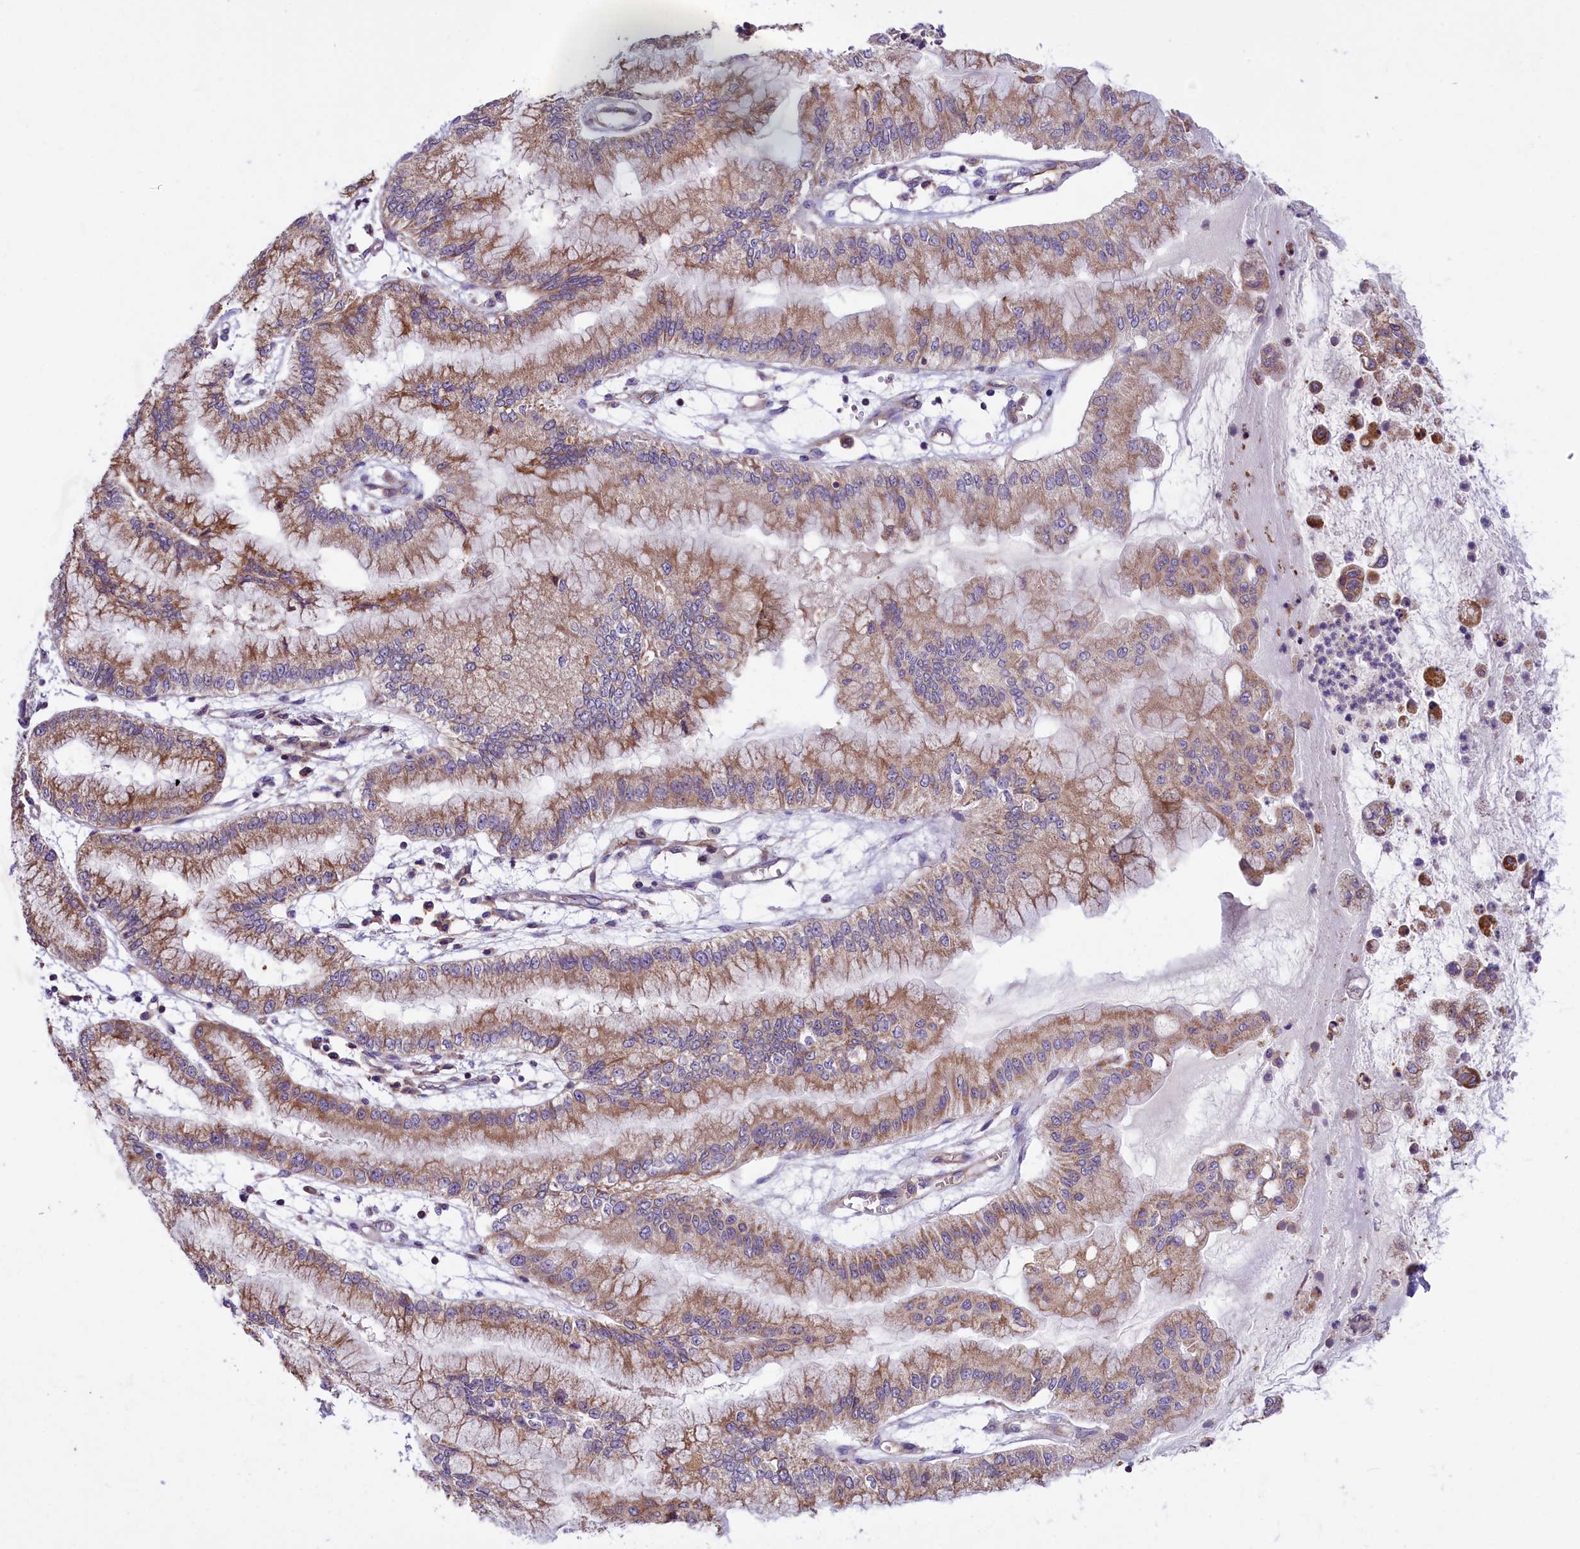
{"staining": {"intensity": "moderate", "quantity": ">75%", "location": "cytoplasmic/membranous"}, "tissue": "pancreatic cancer", "cell_type": "Tumor cells", "image_type": "cancer", "snomed": [{"axis": "morphology", "description": "Adenocarcinoma, NOS"}, {"axis": "topography", "description": "Pancreas"}], "caption": "High-power microscopy captured an immunohistochemistry (IHC) micrograph of pancreatic cancer (adenocarcinoma), revealing moderate cytoplasmic/membranous expression in approximately >75% of tumor cells.", "gene": "DNAJB9", "patient": {"sex": "male", "age": 73}}